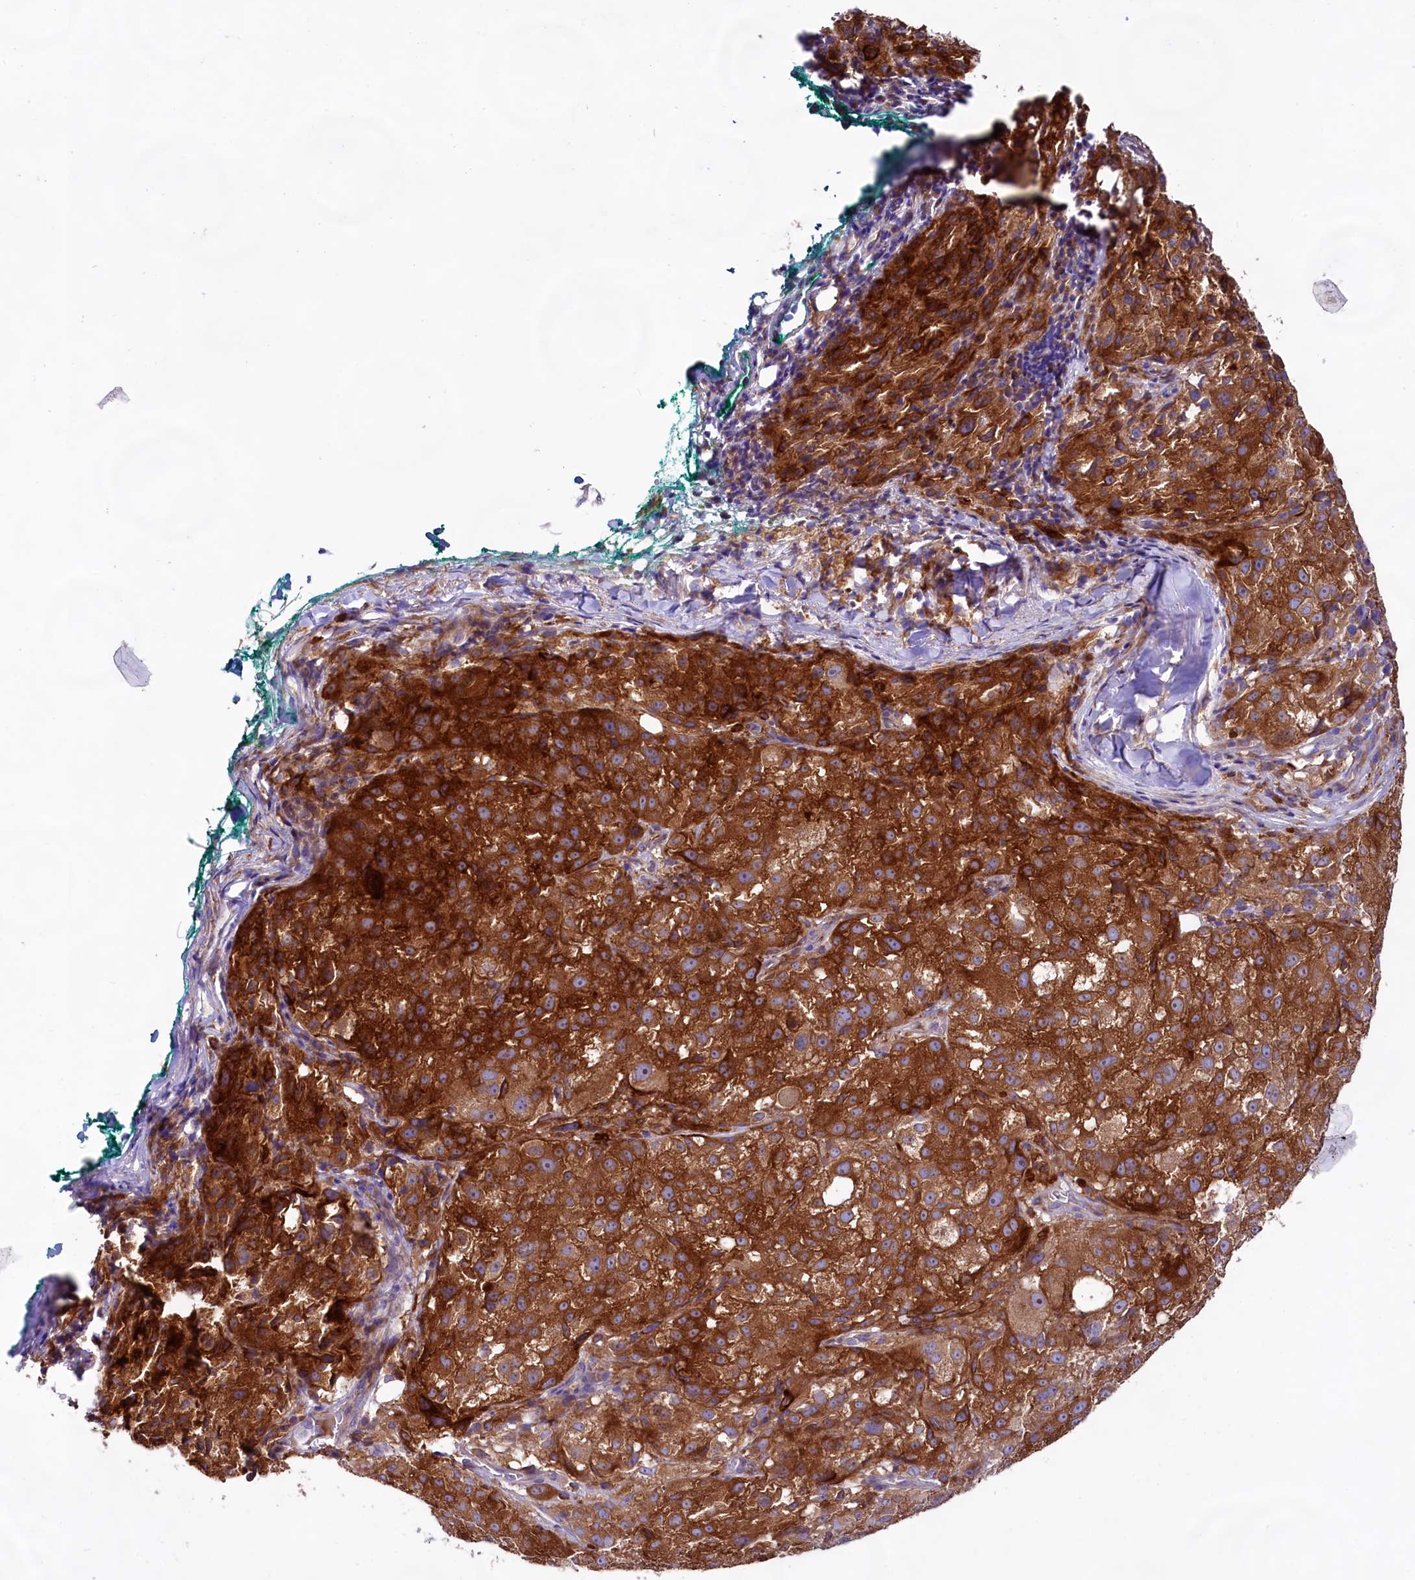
{"staining": {"intensity": "moderate", "quantity": ">75%", "location": "cytoplasmic/membranous"}, "tissue": "melanoma", "cell_type": "Tumor cells", "image_type": "cancer", "snomed": [{"axis": "morphology", "description": "Necrosis, NOS"}, {"axis": "morphology", "description": "Malignant melanoma, NOS"}, {"axis": "topography", "description": "Skin"}], "caption": "A high-resolution image shows IHC staining of malignant melanoma, which displays moderate cytoplasmic/membranous expression in approximately >75% of tumor cells.", "gene": "DMXL2", "patient": {"sex": "female", "age": 87}}